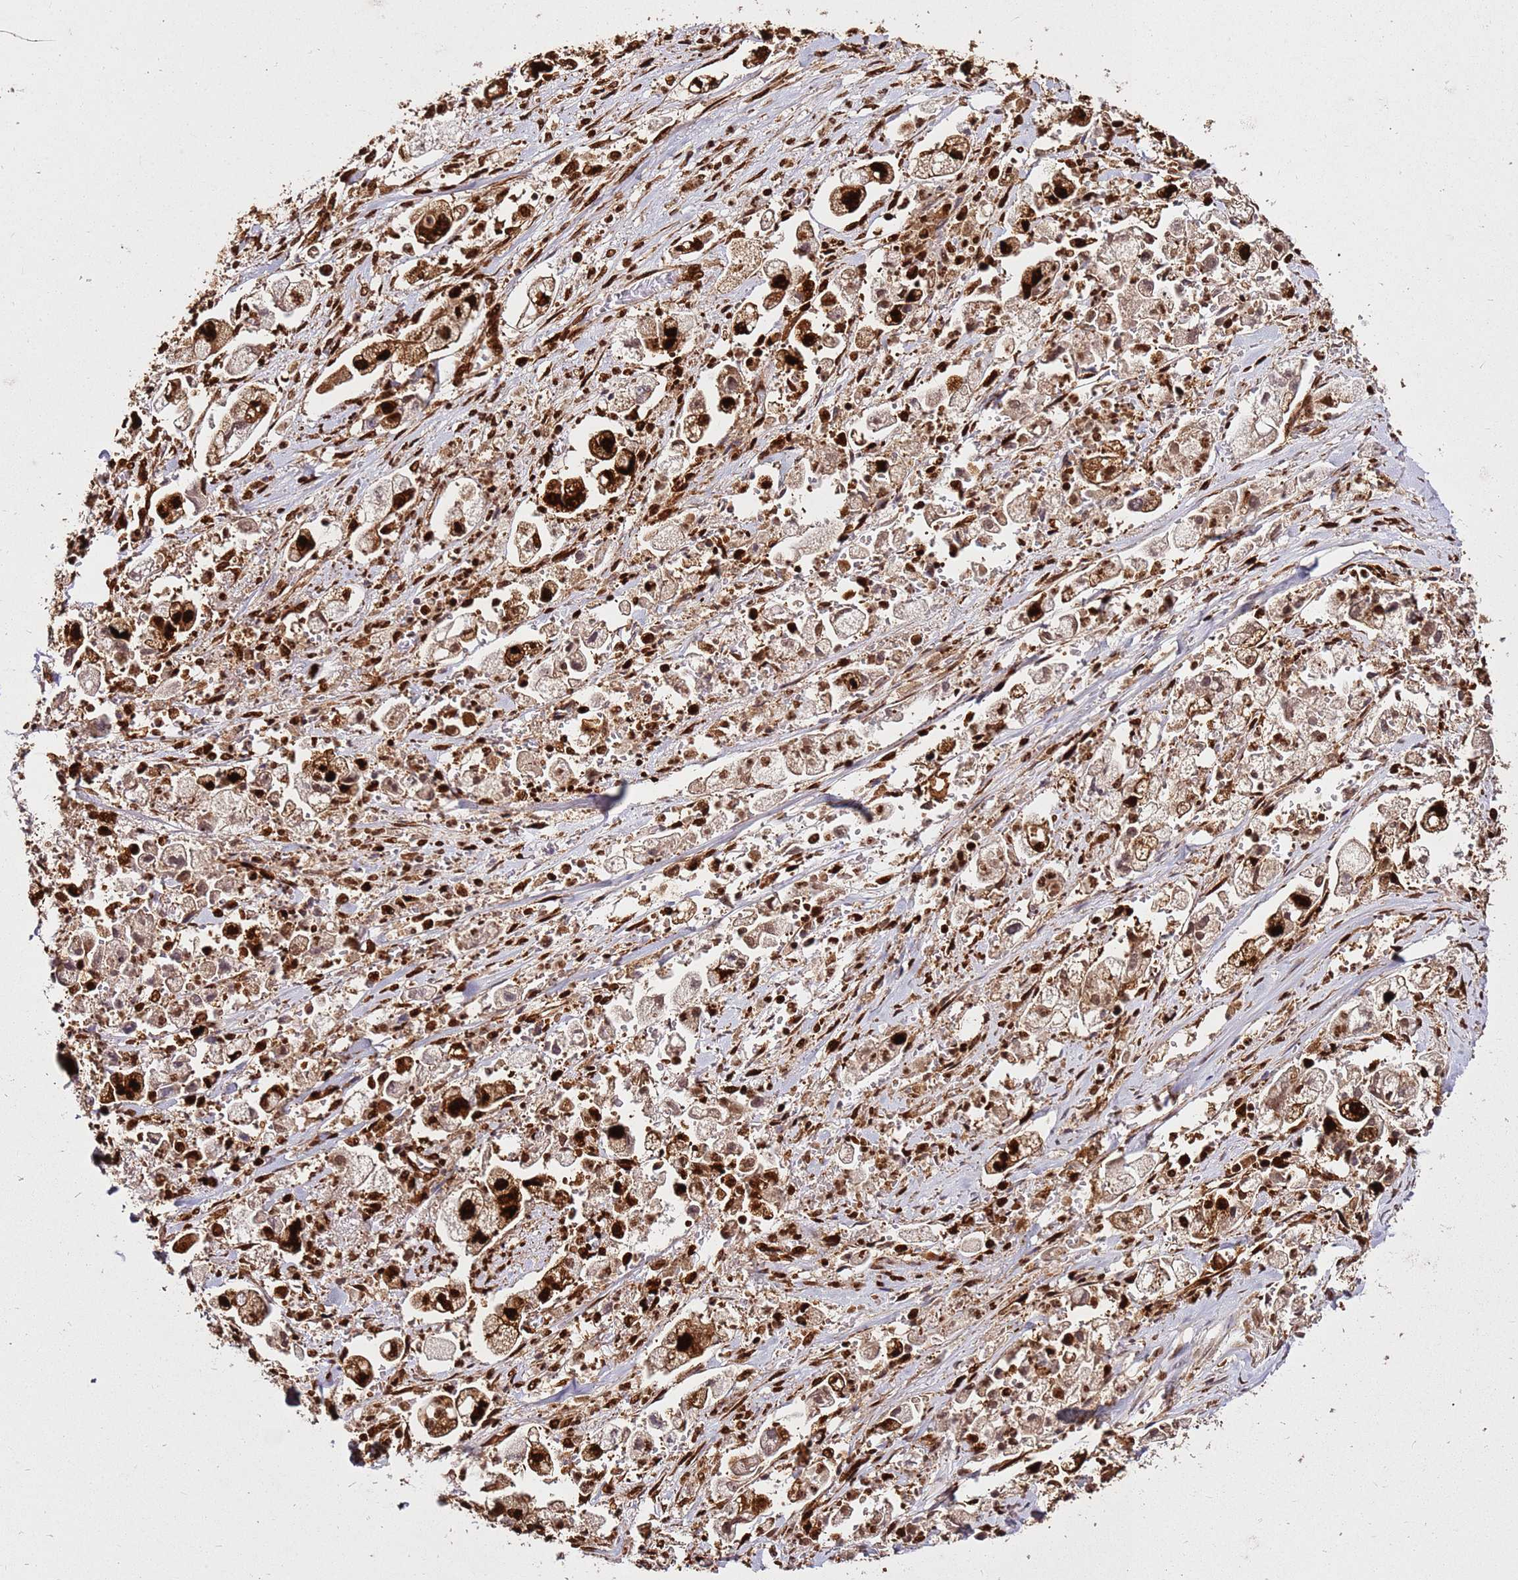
{"staining": {"intensity": "strong", "quantity": ">75%", "location": "nuclear"}, "tissue": "stomach cancer", "cell_type": "Tumor cells", "image_type": "cancer", "snomed": [{"axis": "morphology", "description": "Adenocarcinoma, NOS"}, {"axis": "topography", "description": "Stomach"}], "caption": "Protein expression analysis of human stomach cancer (adenocarcinoma) reveals strong nuclear staining in about >75% of tumor cells.", "gene": "HNRNPAB", "patient": {"sex": "male", "age": 62}}